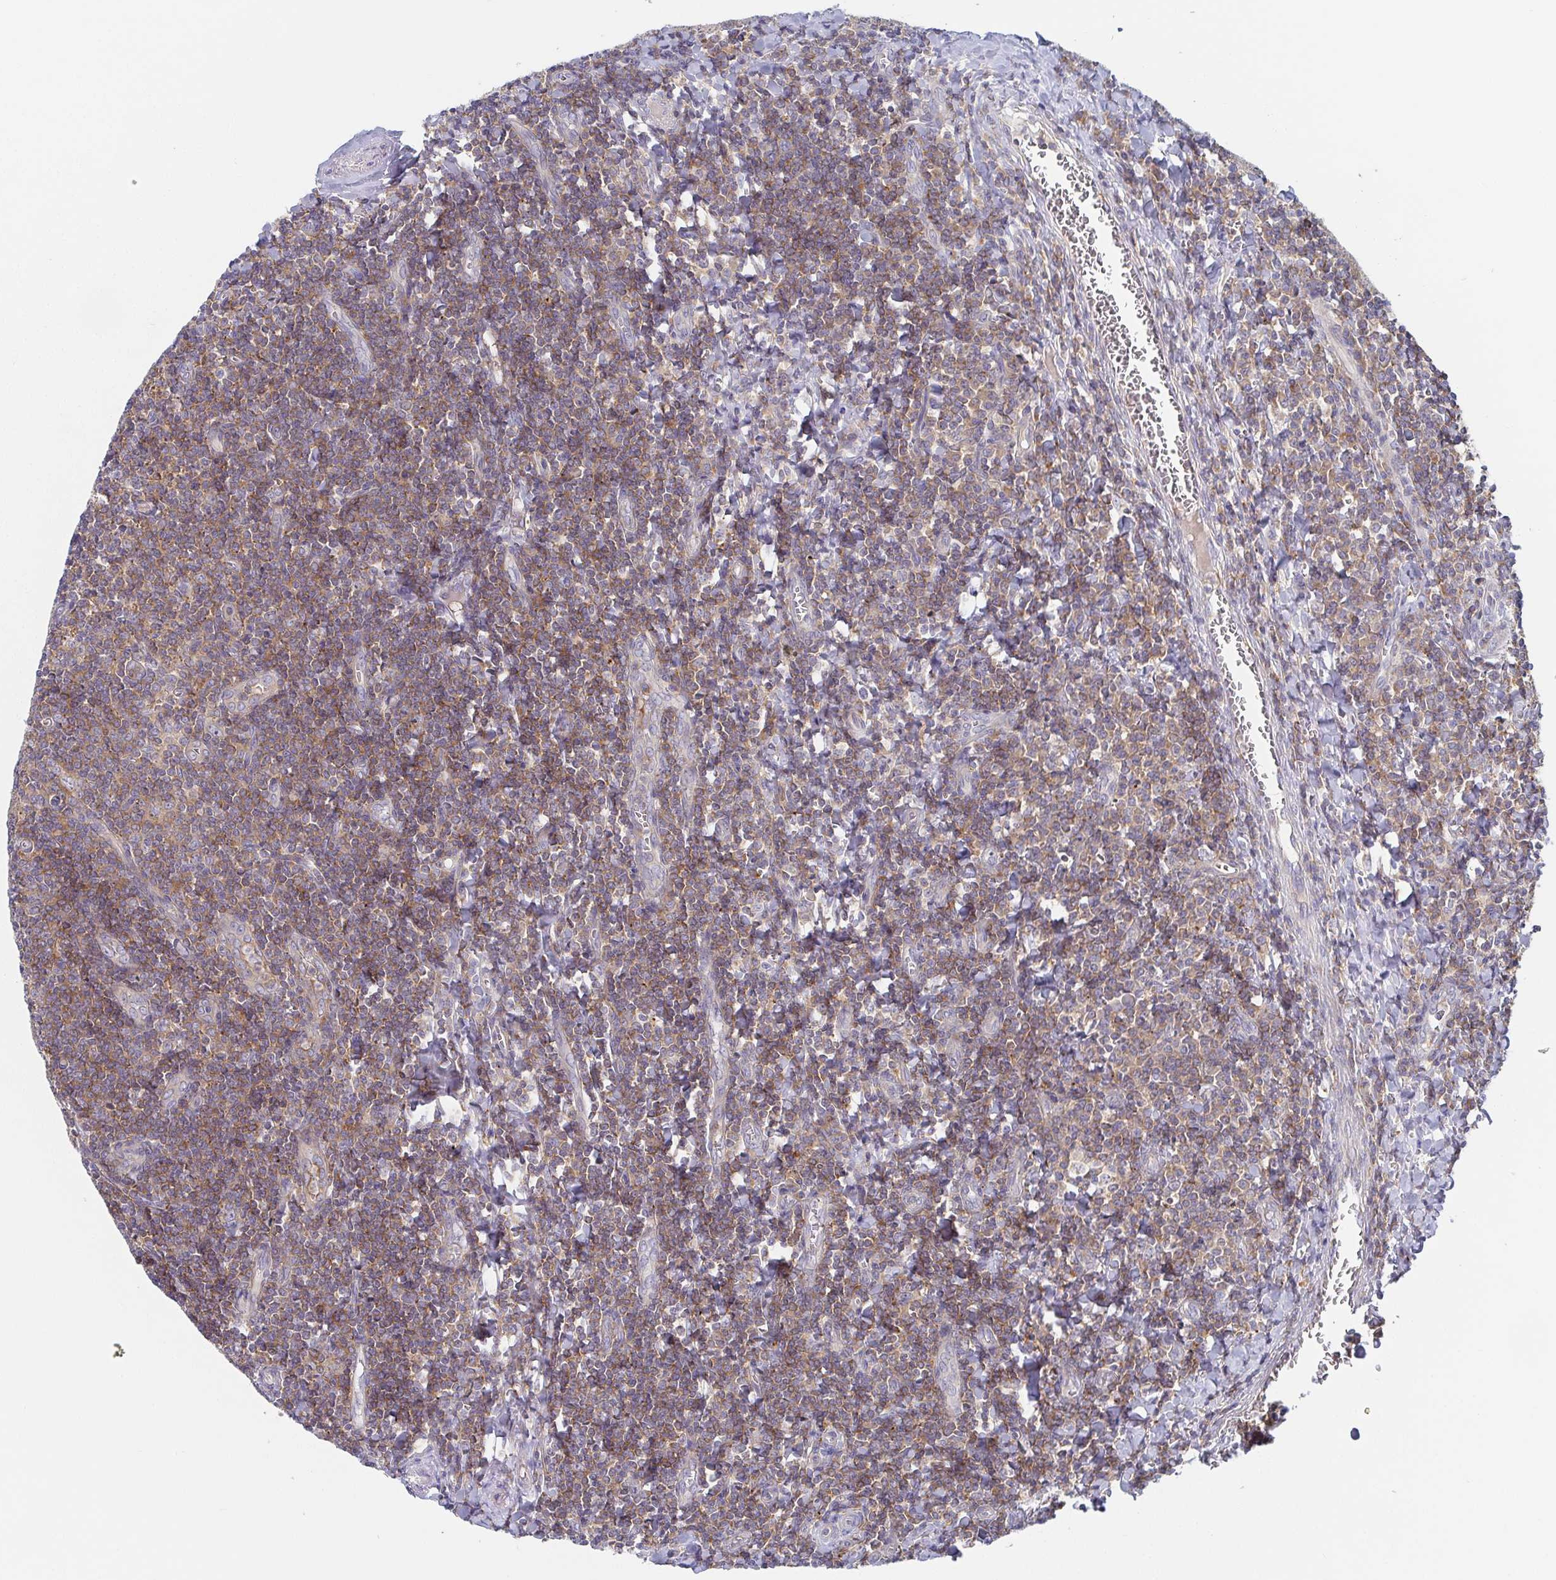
{"staining": {"intensity": "weak", "quantity": "25%-75%", "location": "cytoplasmic/membranous"}, "tissue": "tonsil", "cell_type": "Non-germinal center cells", "image_type": "normal", "snomed": [{"axis": "morphology", "description": "Normal tissue, NOS"}, {"axis": "morphology", "description": "Inflammation, NOS"}, {"axis": "topography", "description": "Tonsil"}], "caption": "Weak cytoplasmic/membranous protein positivity is seen in about 25%-75% of non-germinal center cells in tonsil. The staining was performed using DAB (3,3'-diaminobenzidine) to visualize the protein expression in brown, while the nuclei were stained in blue with hematoxylin (Magnification: 20x).", "gene": "TUFT1", "patient": {"sex": "female", "age": 31}}